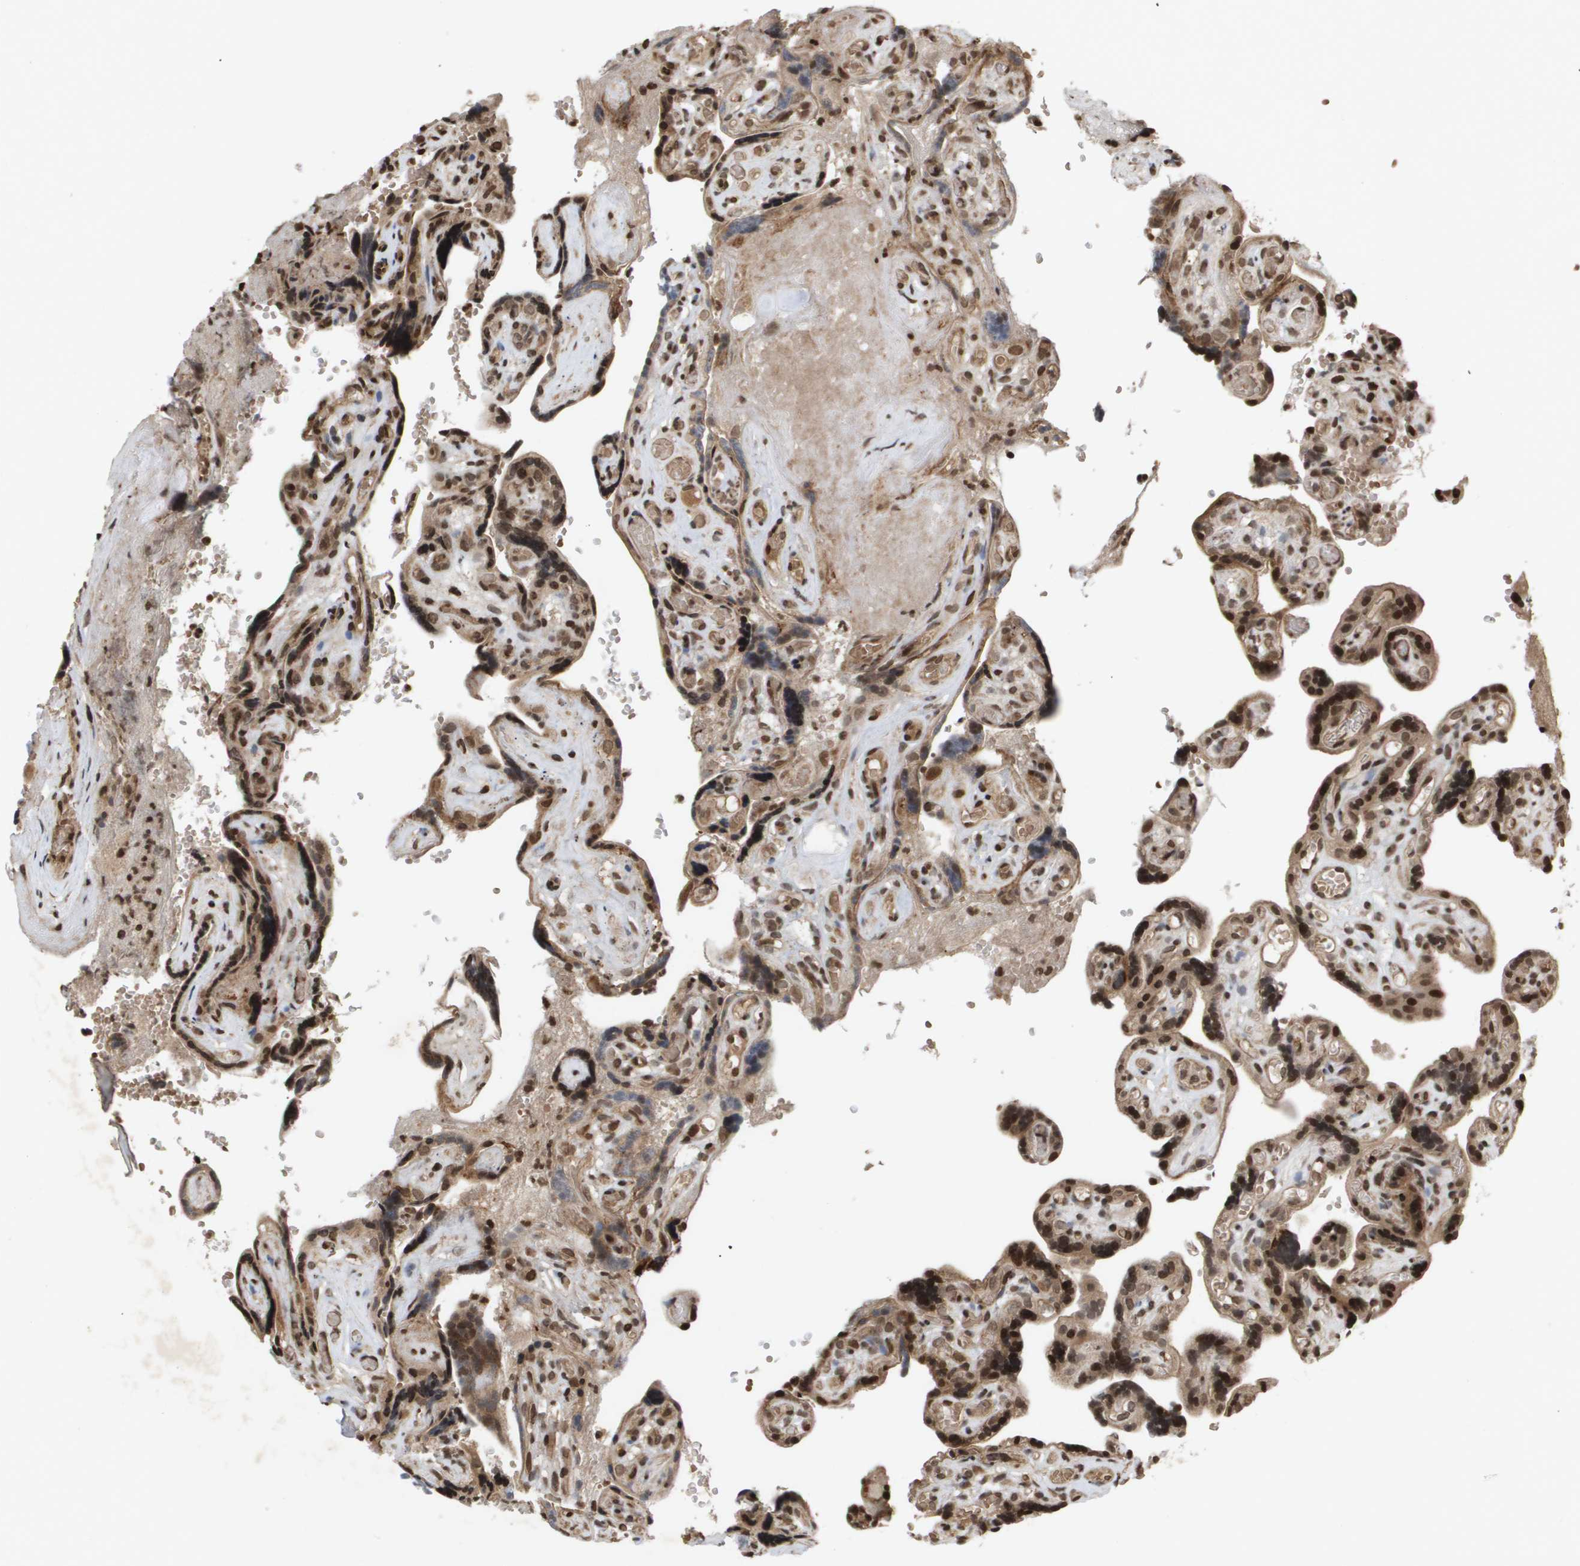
{"staining": {"intensity": "moderate", "quantity": ">75%", "location": "nuclear"}, "tissue": "placenta", "cell_type": "Decidual cells", "image_type": "normal", "snomed": [{"axis": "morphology", "description": "Normal tissue, NOS"}, {"axis": "topography", "description": "Placenta"}], "caption": "Placenta stained with DAB (3,3'-diaminobenzidine) immunohistochemistry displays medium levels of moderate nuclear expression in approximately >75% of decidual cells.", "gene": "HSPA6", "patient": {"sex": "female", "age": 30}}